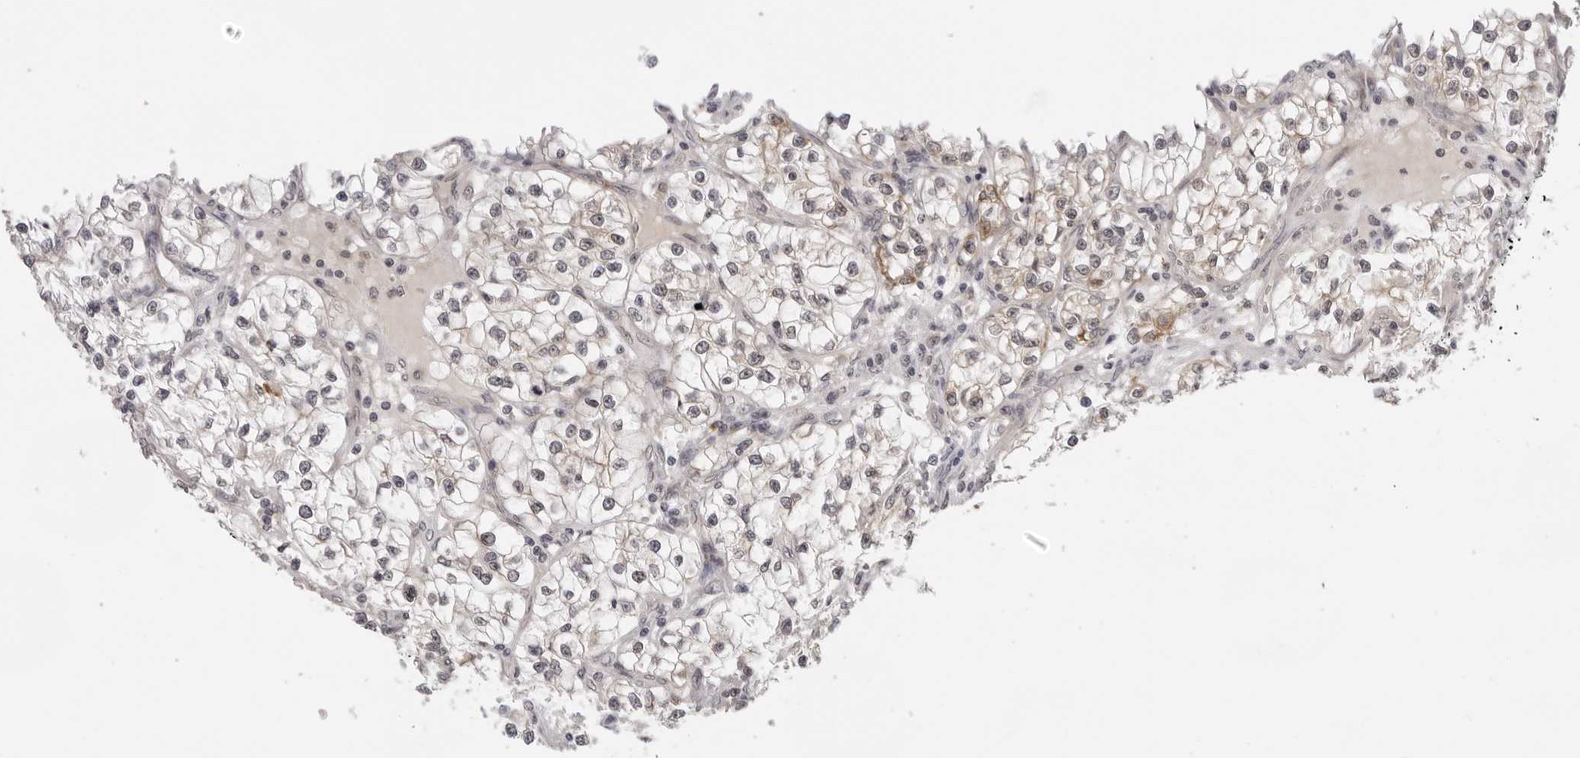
{"staining": {"intensity": "weak", "quantity": "<25%", "location": "cytoplasmic/membranous"}, "tissue": "renal cancer", "cell_type": "Tumor cells", "image_type": "cancer", "snomed": [{"axis": "morphology", "description": "Adenocarcinoma, NOS"}, {"axis": "topography", "description": "Kidney"}], "caption": "Protein analysis of renal cancer (adenocarcinoma) demonstrates no significant staining in tumor cells. (IHC, brightfield microscopy, high magnification).", "gene": "IL17RA", "patient": {"sex": "female", "age": 57}}